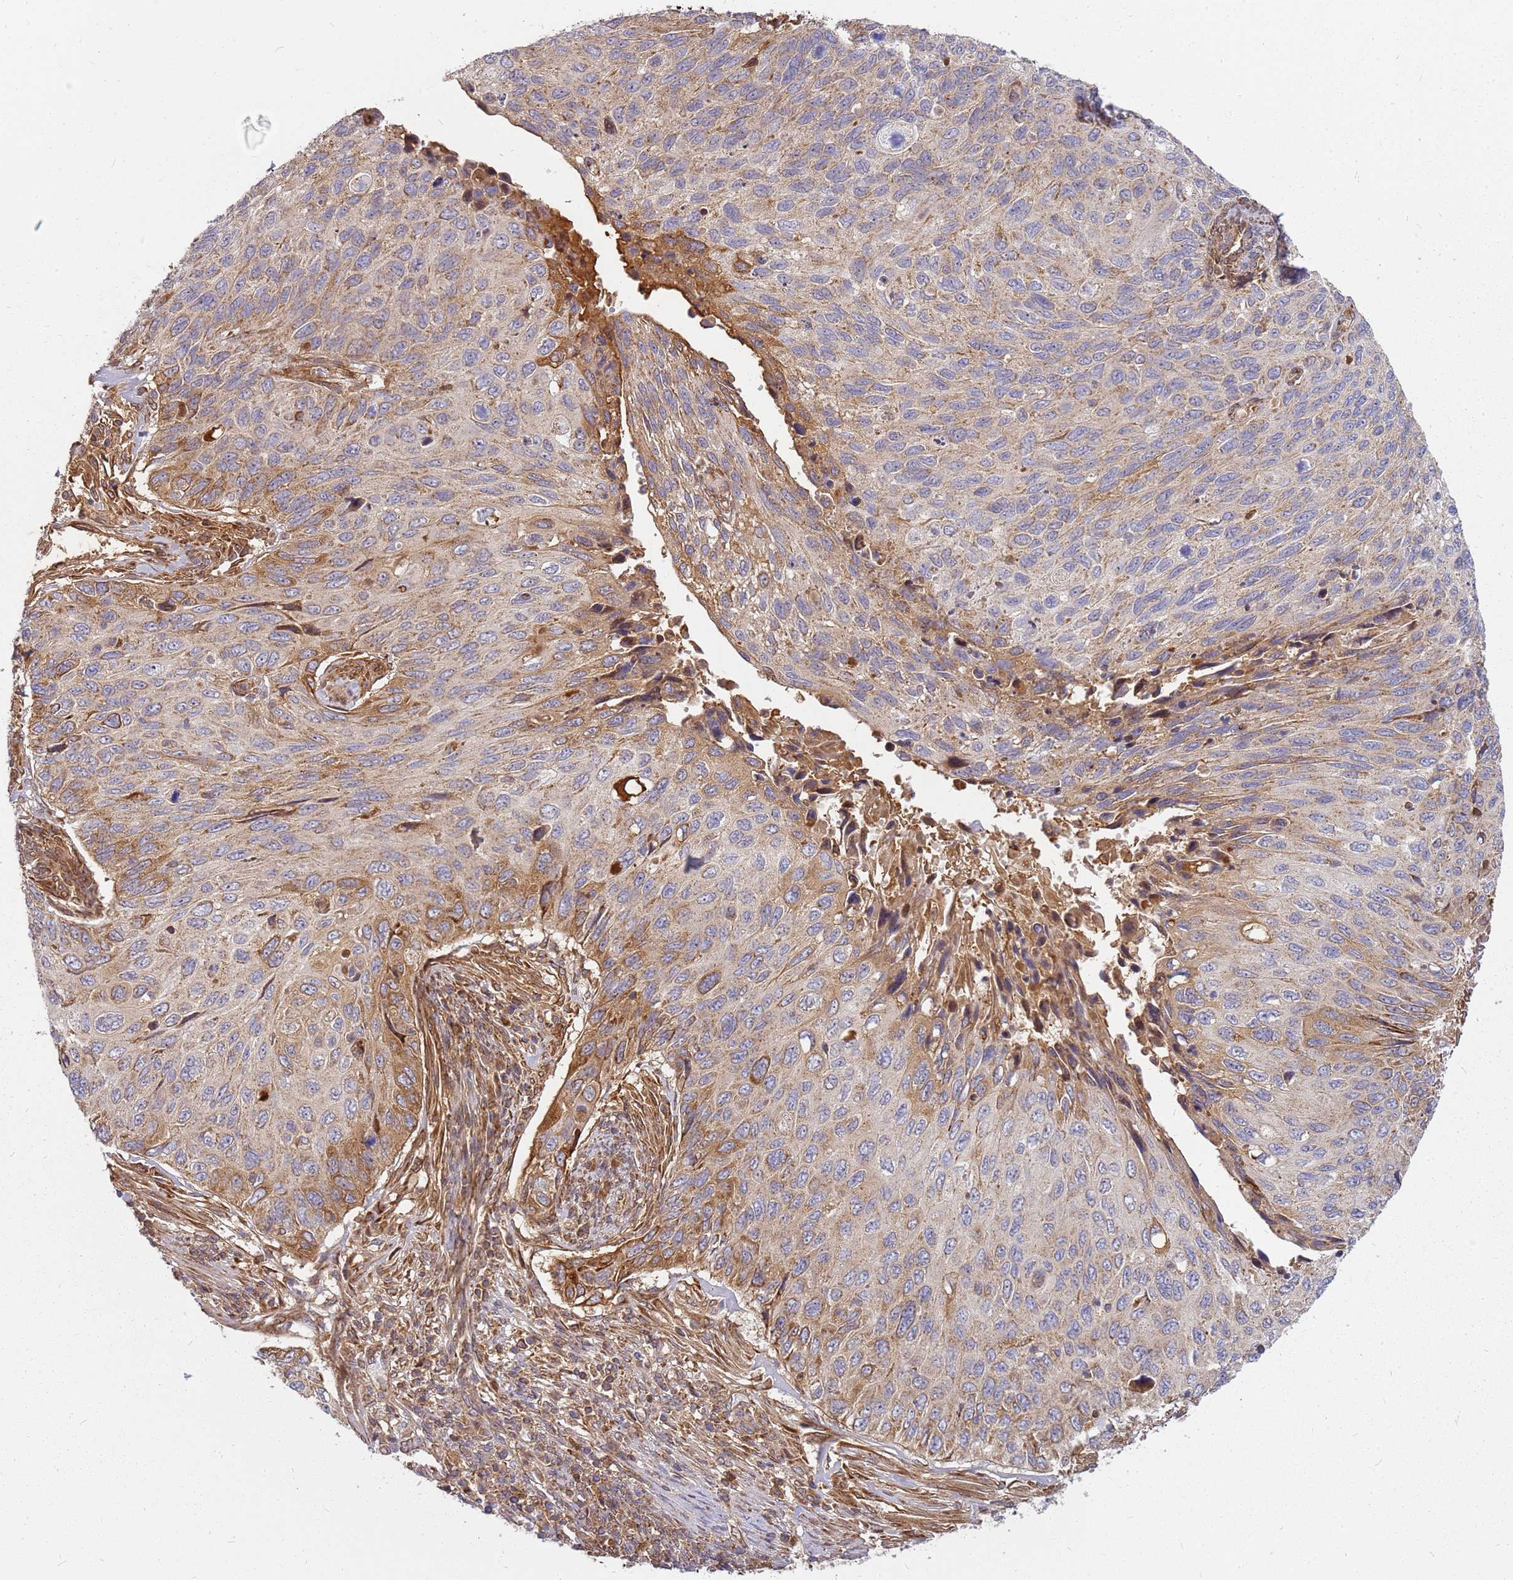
{"staining": {"intensity": "moderate", "quantity": "<25%", "location": "cytoplasmic/membranous"}, "tissue": "cervical cancer", "cell_type": "Tumor cells", "image_type": "cancer", "snomed": [{"axis": "morphology", "description": "Squamous cell carcinoma, NOS"}, {"axis": "topography", "description": "Cervix"}], "caption": "Tumor cells demonstrate low levels of moderate cytoplasmic/membranous expression in approximately <25% of cells in human cervical squamous cell carcinoma.", "gene": "CCDC159", "patient": {"sex": "female", "age": 70}}